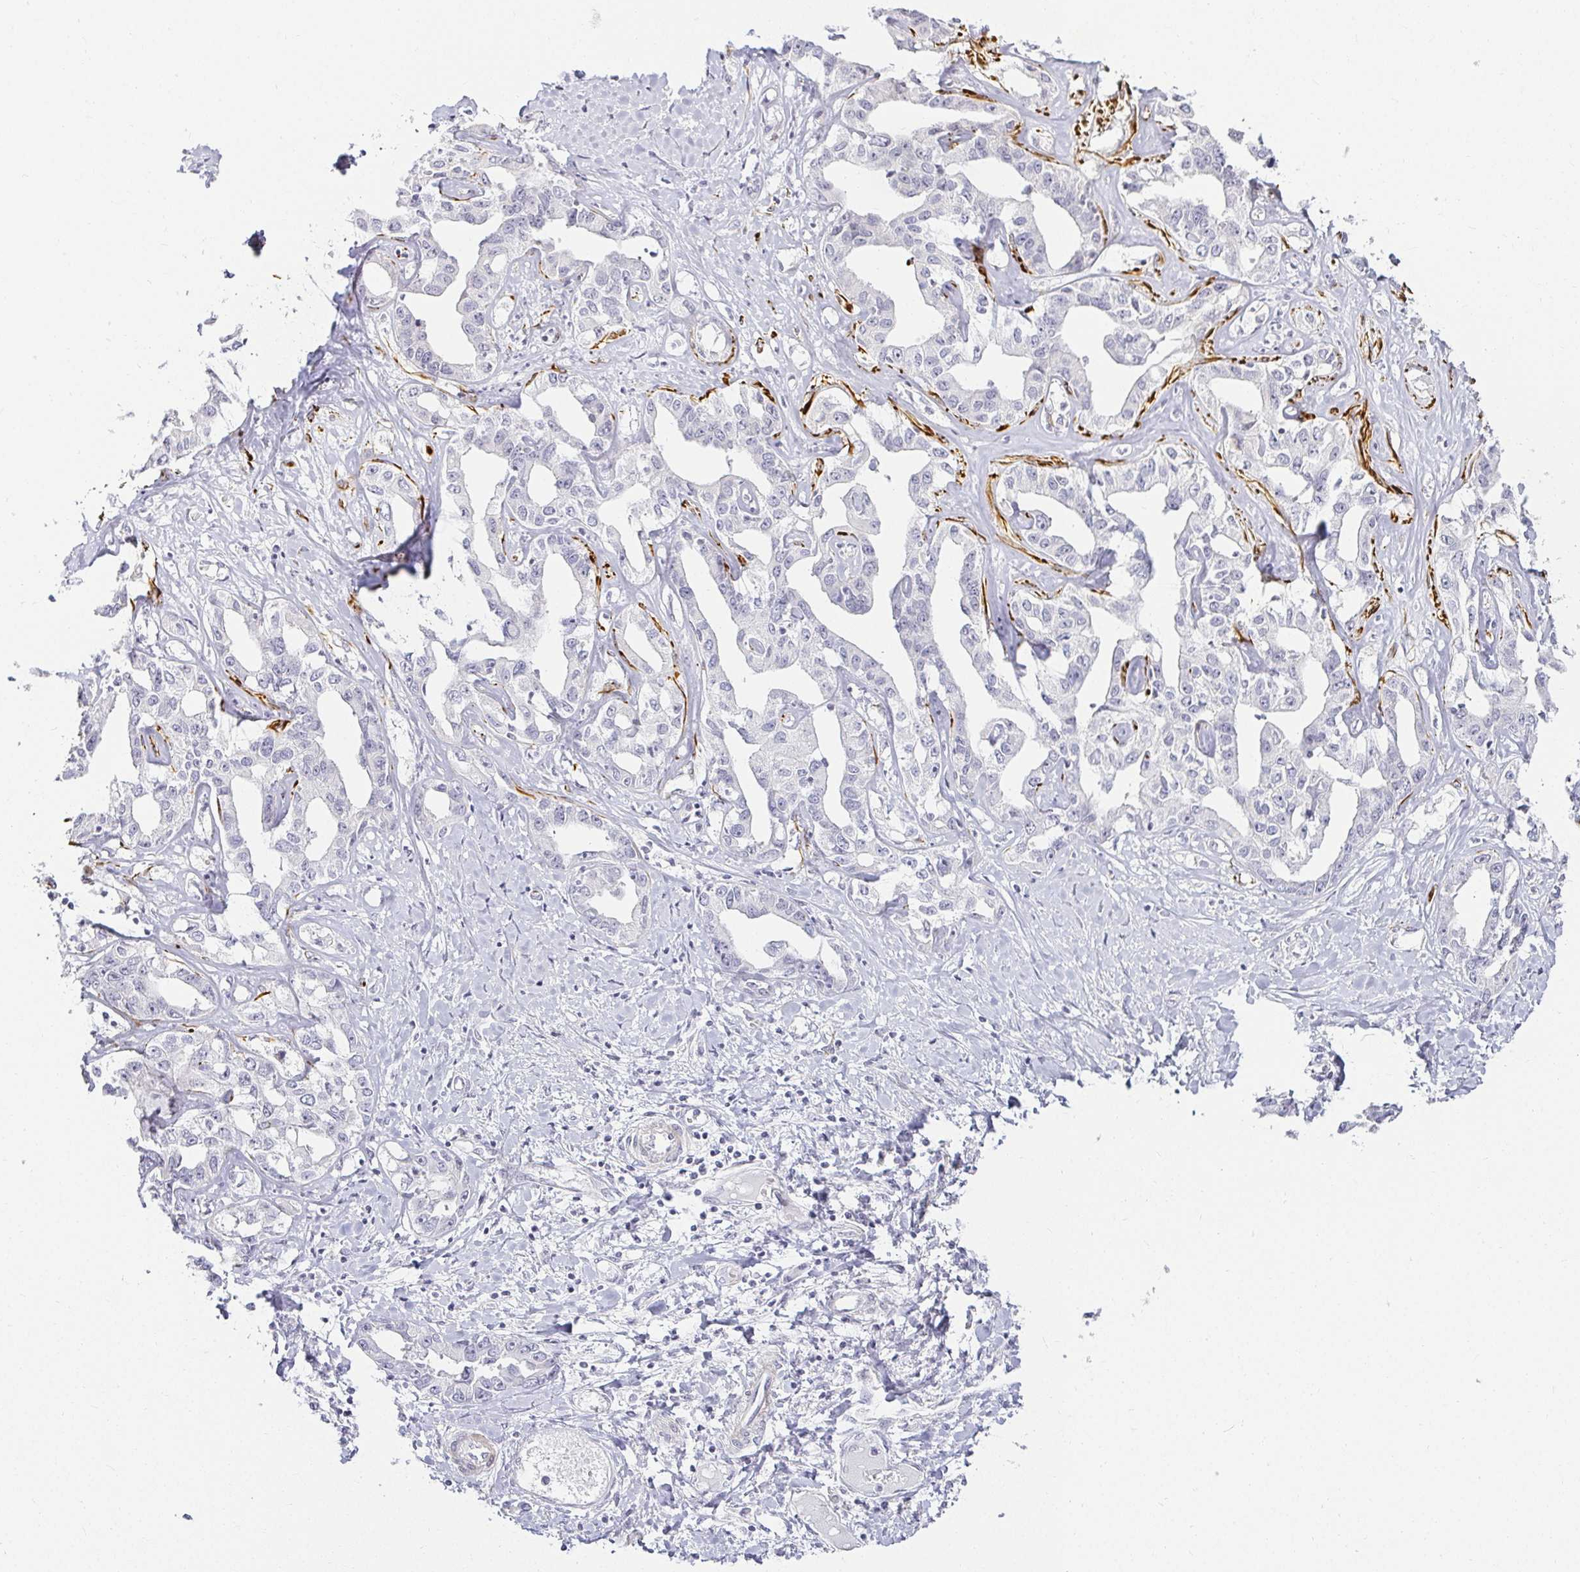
{"staining": {"intensity": "negative", "quantity": "none", "location": "none"}, "tissue": "liver cancer", "cell_type": "Tumor cells", "image_type": "cancer", "snomed": [{"axis": "morphology", "description": "Cholangiocarcinoma"}, {"axis": "topography", "description": "Liver"}], "caption": "The immunohistochemistry photomicrograph has no significant positivity in tumor cells of liver cancer (cholangiocarcinoma) tissue.", "gene": "ACAN", "patient": {"sex": "male", "age": 59}}